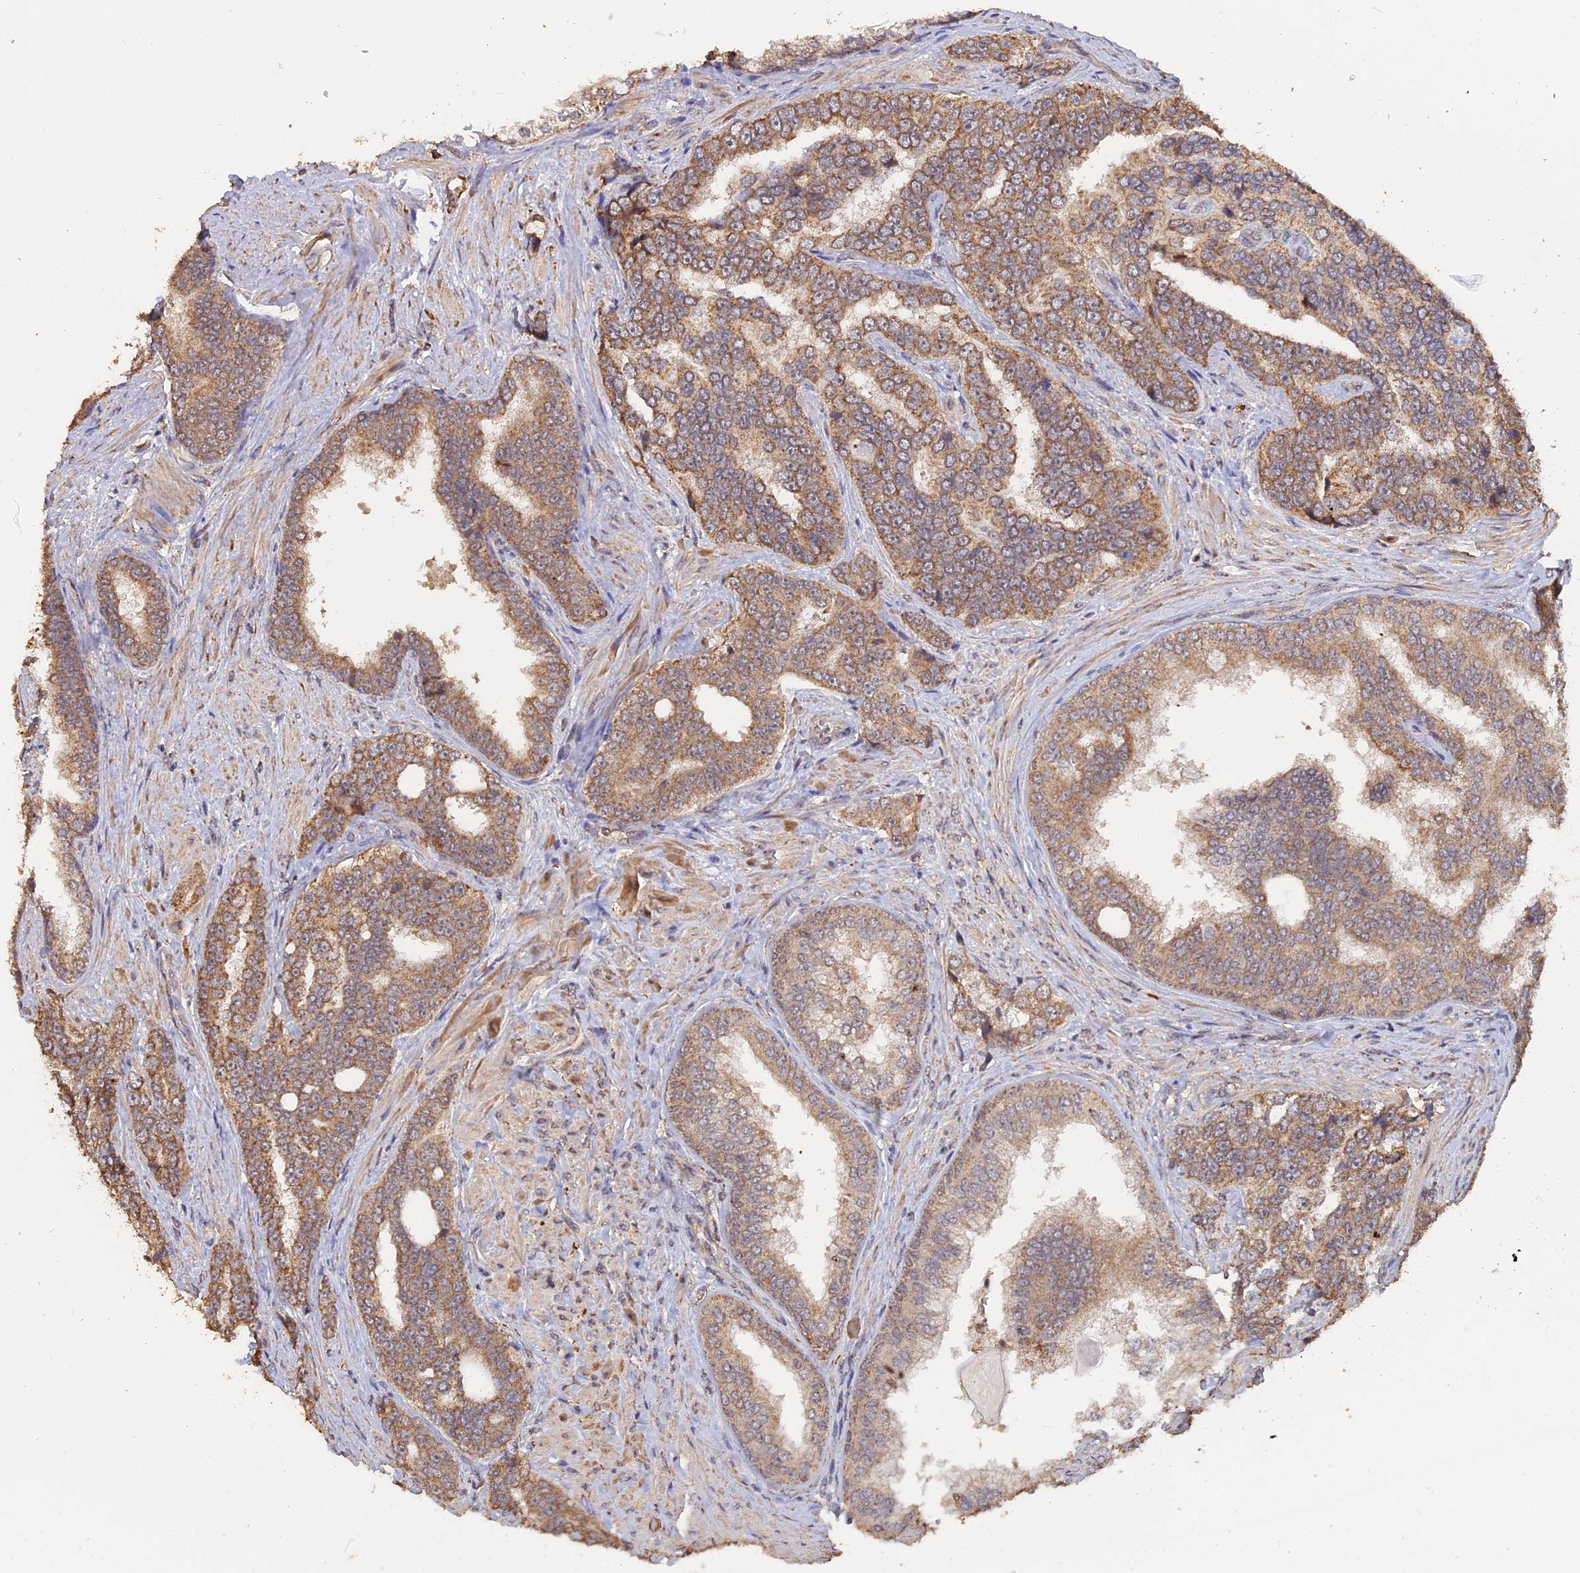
{"staining": {"intensity": "strong", "quantity": ">75%", "location": "cytoplasmic/membranous"}, "tissue": "prostate cancer", "cell_type": "Tumor cells", "image_type": "cancer", "snomed": [{"axis": "morphology", "description": "Adenocarcinoma, High grade"}, {"axis": "topography", "description": "Prostate"}], "caption": "High-power microscopy captured an immunohistochemistry image of prostate cancer, revealing strong cytoplasmic/membranous positivity in approximately >75% of tumor cells.", "gene": "FAM210B", "patient": {"sex": "male", "age": 67}}